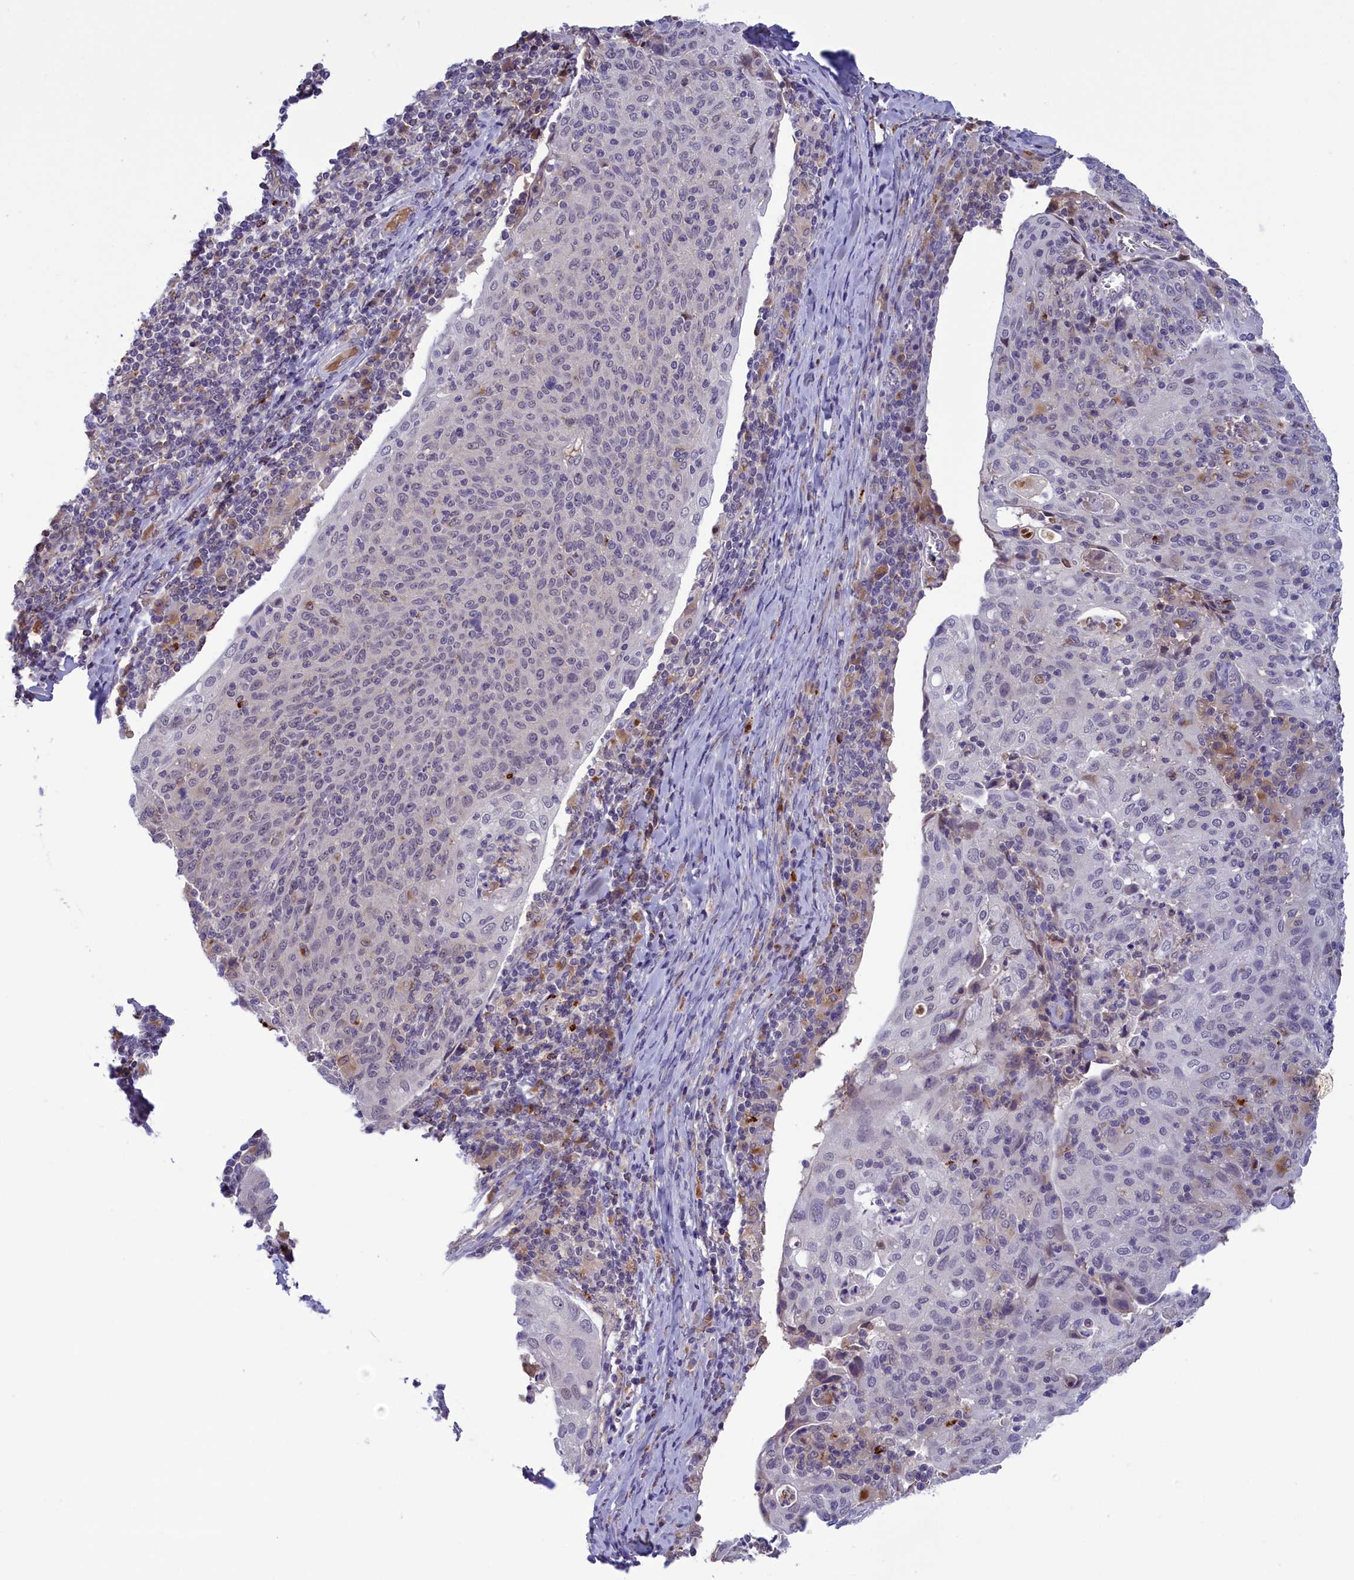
{"staining": {"intensity": "negative", "quantity": "none", "location": "none"}, "tissue": "cervical cancer", "cell_type": "Tumor cells", "image_type": "cancer", "snomed": [{"axis": "morphology", "description": "Squamous cell carcinoma, NOS"}, {"axis": "topography", "description": "Cervix"}], "caption": "High magnification brightfield microscopy of cervical squamous cell carcinoma stained with DAB (brown) and counterstained with hematoxylin (blue): tumor cells show no significant expression.", "gene": "STYX", "patient": {"sex": "female", "age": 52}}